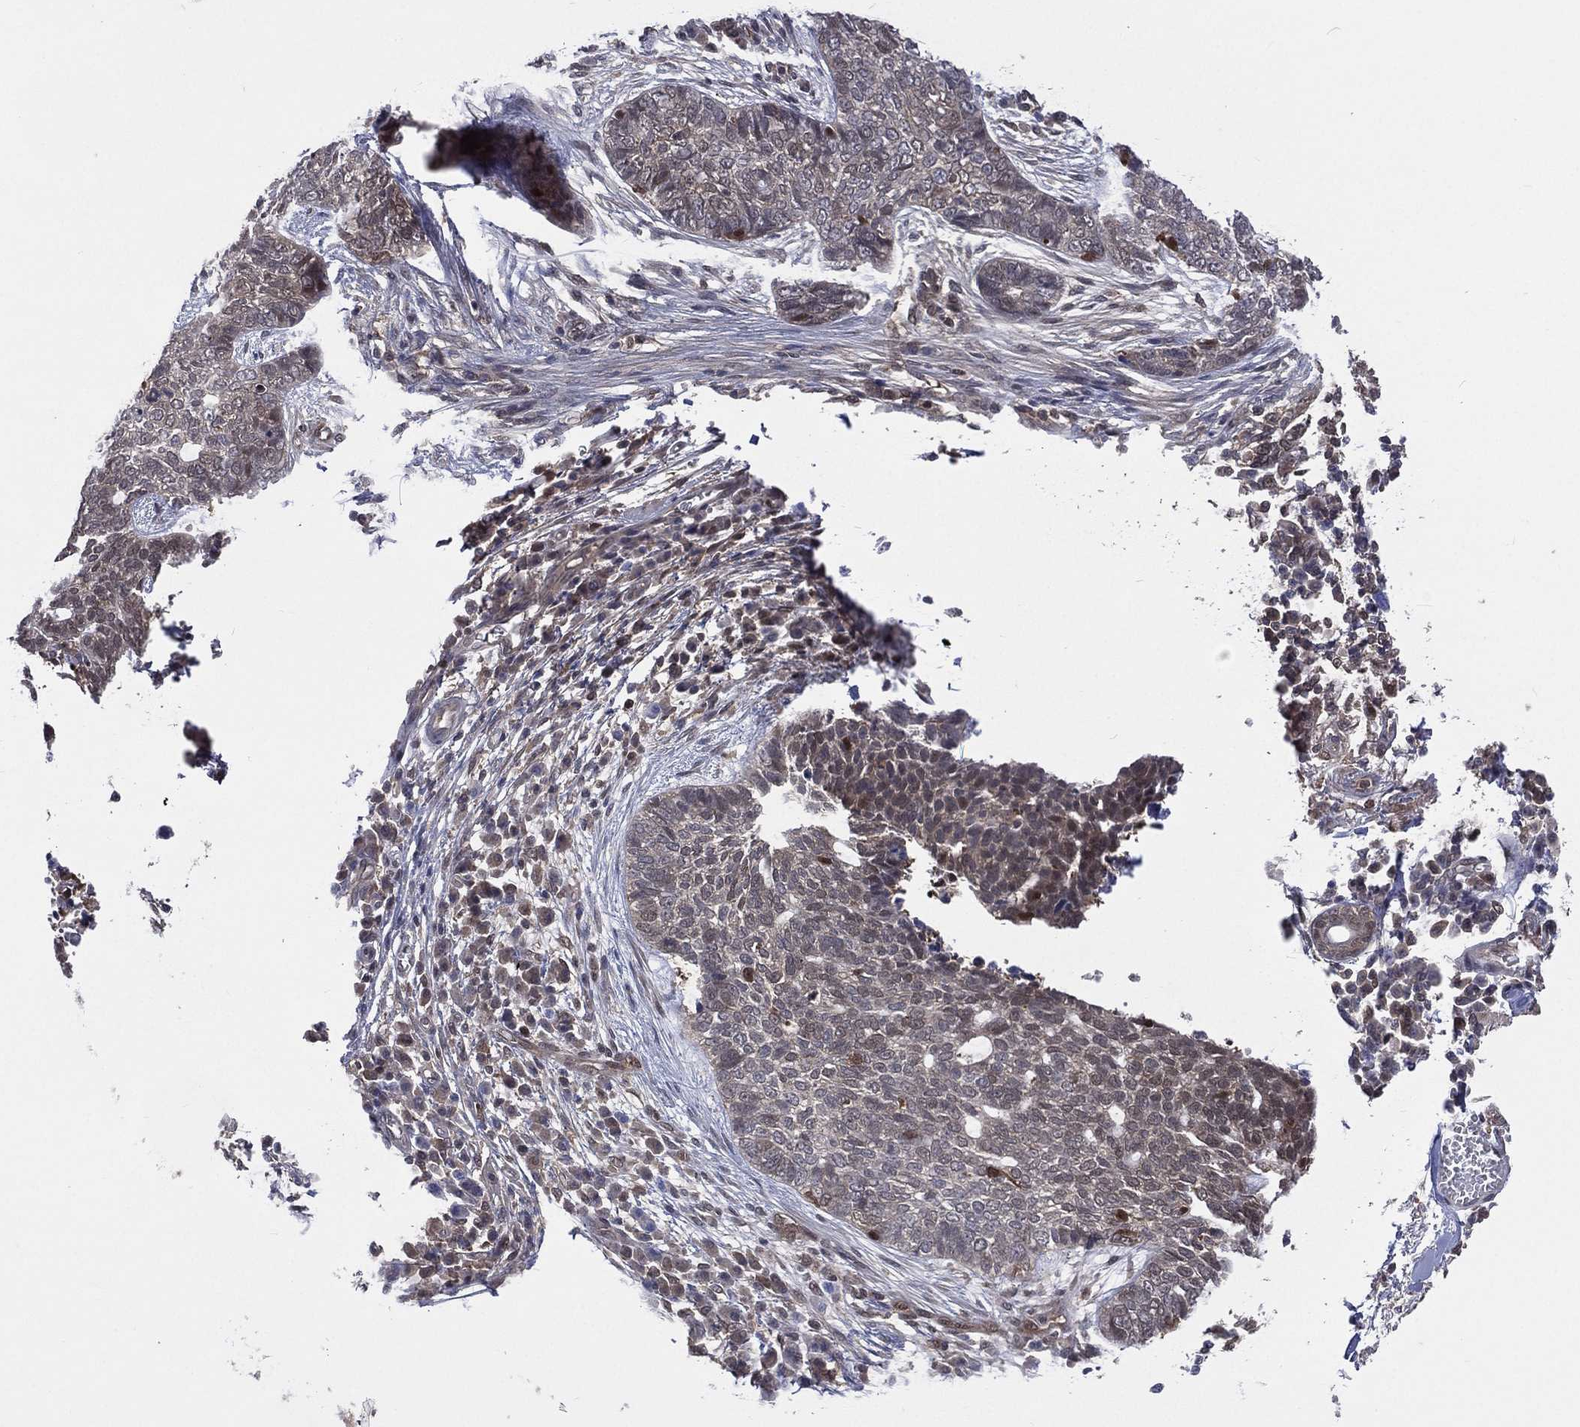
{"staining": {"intensity": "negative", "quantity": "none", "location": "none"}, "tissue": "skin cancer", "cell_type": "Tumor cells", "image_type": "cancer", "snomed": [{"axis": "morphology", "description": "Basal cell carcinoma"}, {"axis": "topography", "description": "Skin"}], "caption": "High magnification brightfield microscopy of skin cancer stained with DAB (3,3'-diaminobenzidine) (brown) and counterstained with hematoxylin (blue): tumor cells show no significant expression. (DAB immunohistochemistry with hematoxylin counter stain).", "gene": "MTAP", "patient": {"sex": "female", "age": 69}}